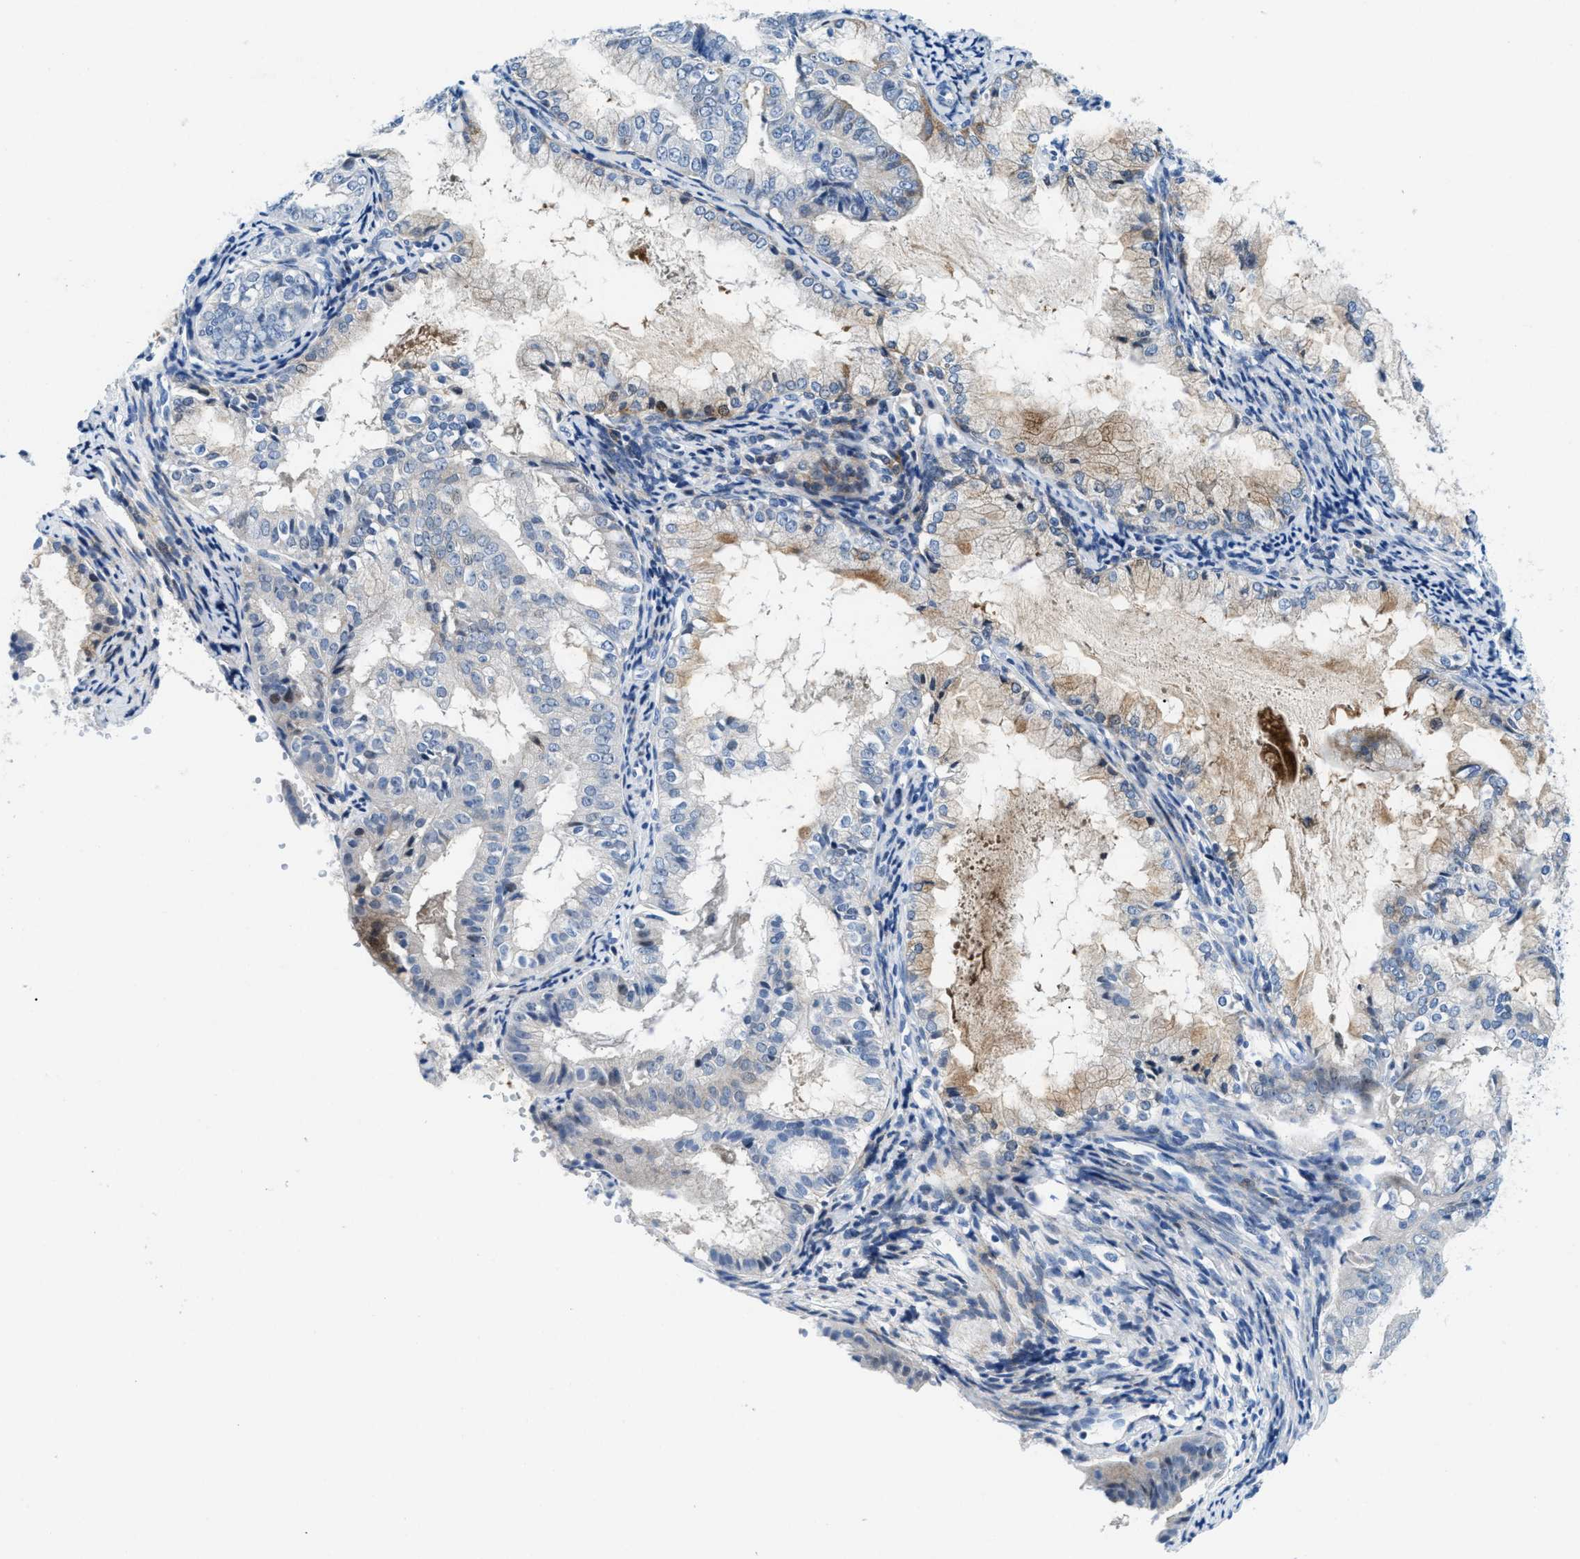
{"staining": {"intensity": "moderate", "quantity": "<25%", "location": "cytoplasmic/membranous"}, "tissue": "endometrial cancer", "cell_type": "Tumor cells", "image_type": "cancer", "snomed": [{"axis": "morphology", "description": "Adenocarcinoma, NOS"}, {"axis": "topography", "description": "Endometrium"}], "caption": "Endometrial adenocarcinoma was stained to show a protein in brown. There is low levels of moderate cytoplasmic/membranous positivity in about <25% of tumor cells.", "gene": "CFB", "patient": {"sex": "female", "age": 63}}